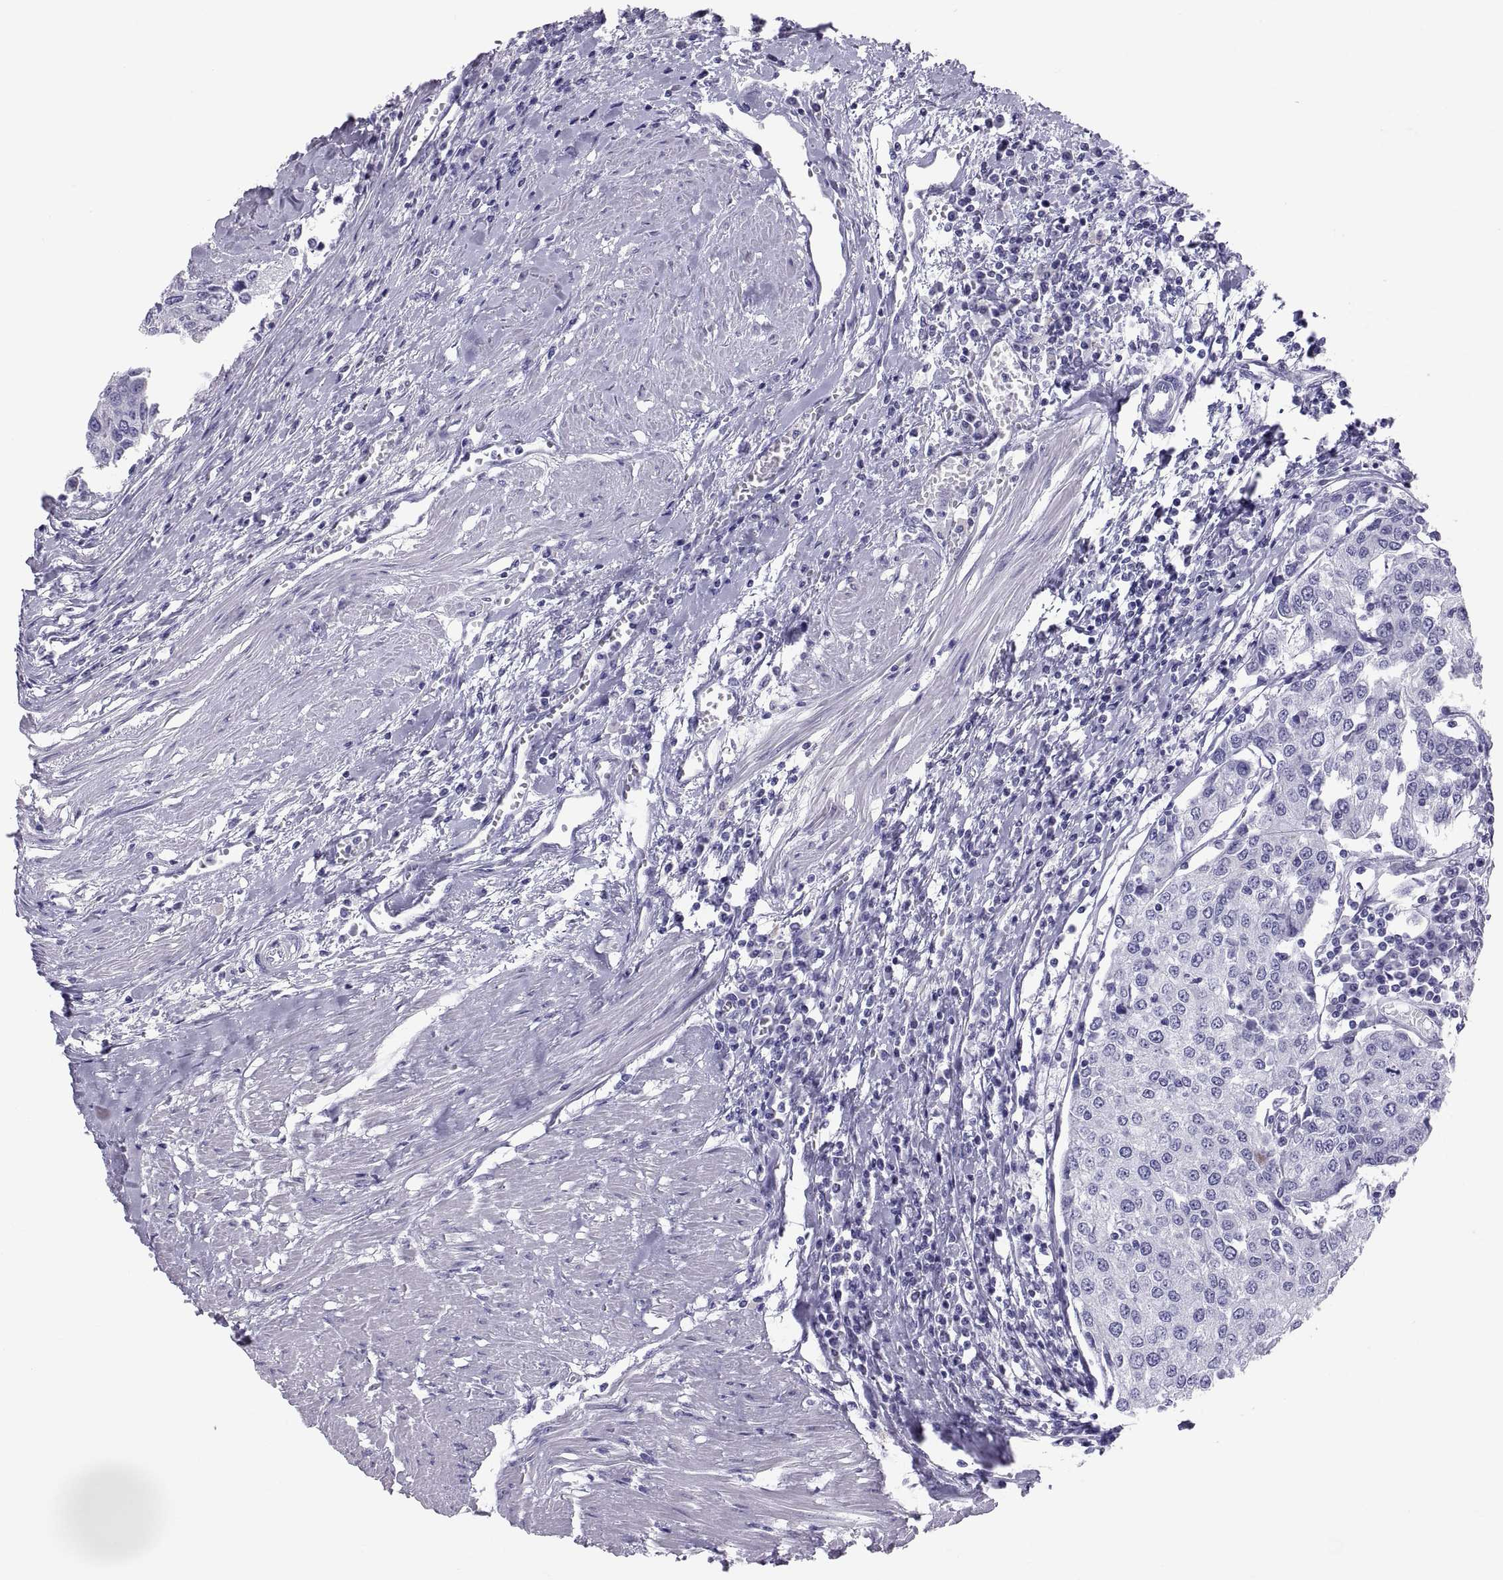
{"staining": {"intensity": "negative", "quantity": "none", "location": "none"}, "tissue": "urothelial cancer", "cell_type": "Tumor cells", "image_type": "cancer", "snomed": [{"axis": "morphology", "description": "Urothelial carcinoma, High grade"}, {"axis": "topography", "description": "Urinary bladder"}], "caption": "Immunohistochemistry photomicrograph of neoplastic tissue: high-grade urothelial carcinoma stained with DAB (3,3'-diaminobenzidine) demonstrates no significant protein expression in tumor cells.", "gene": "RNASE12", "patient": {"sex": "female", "age": 85}}